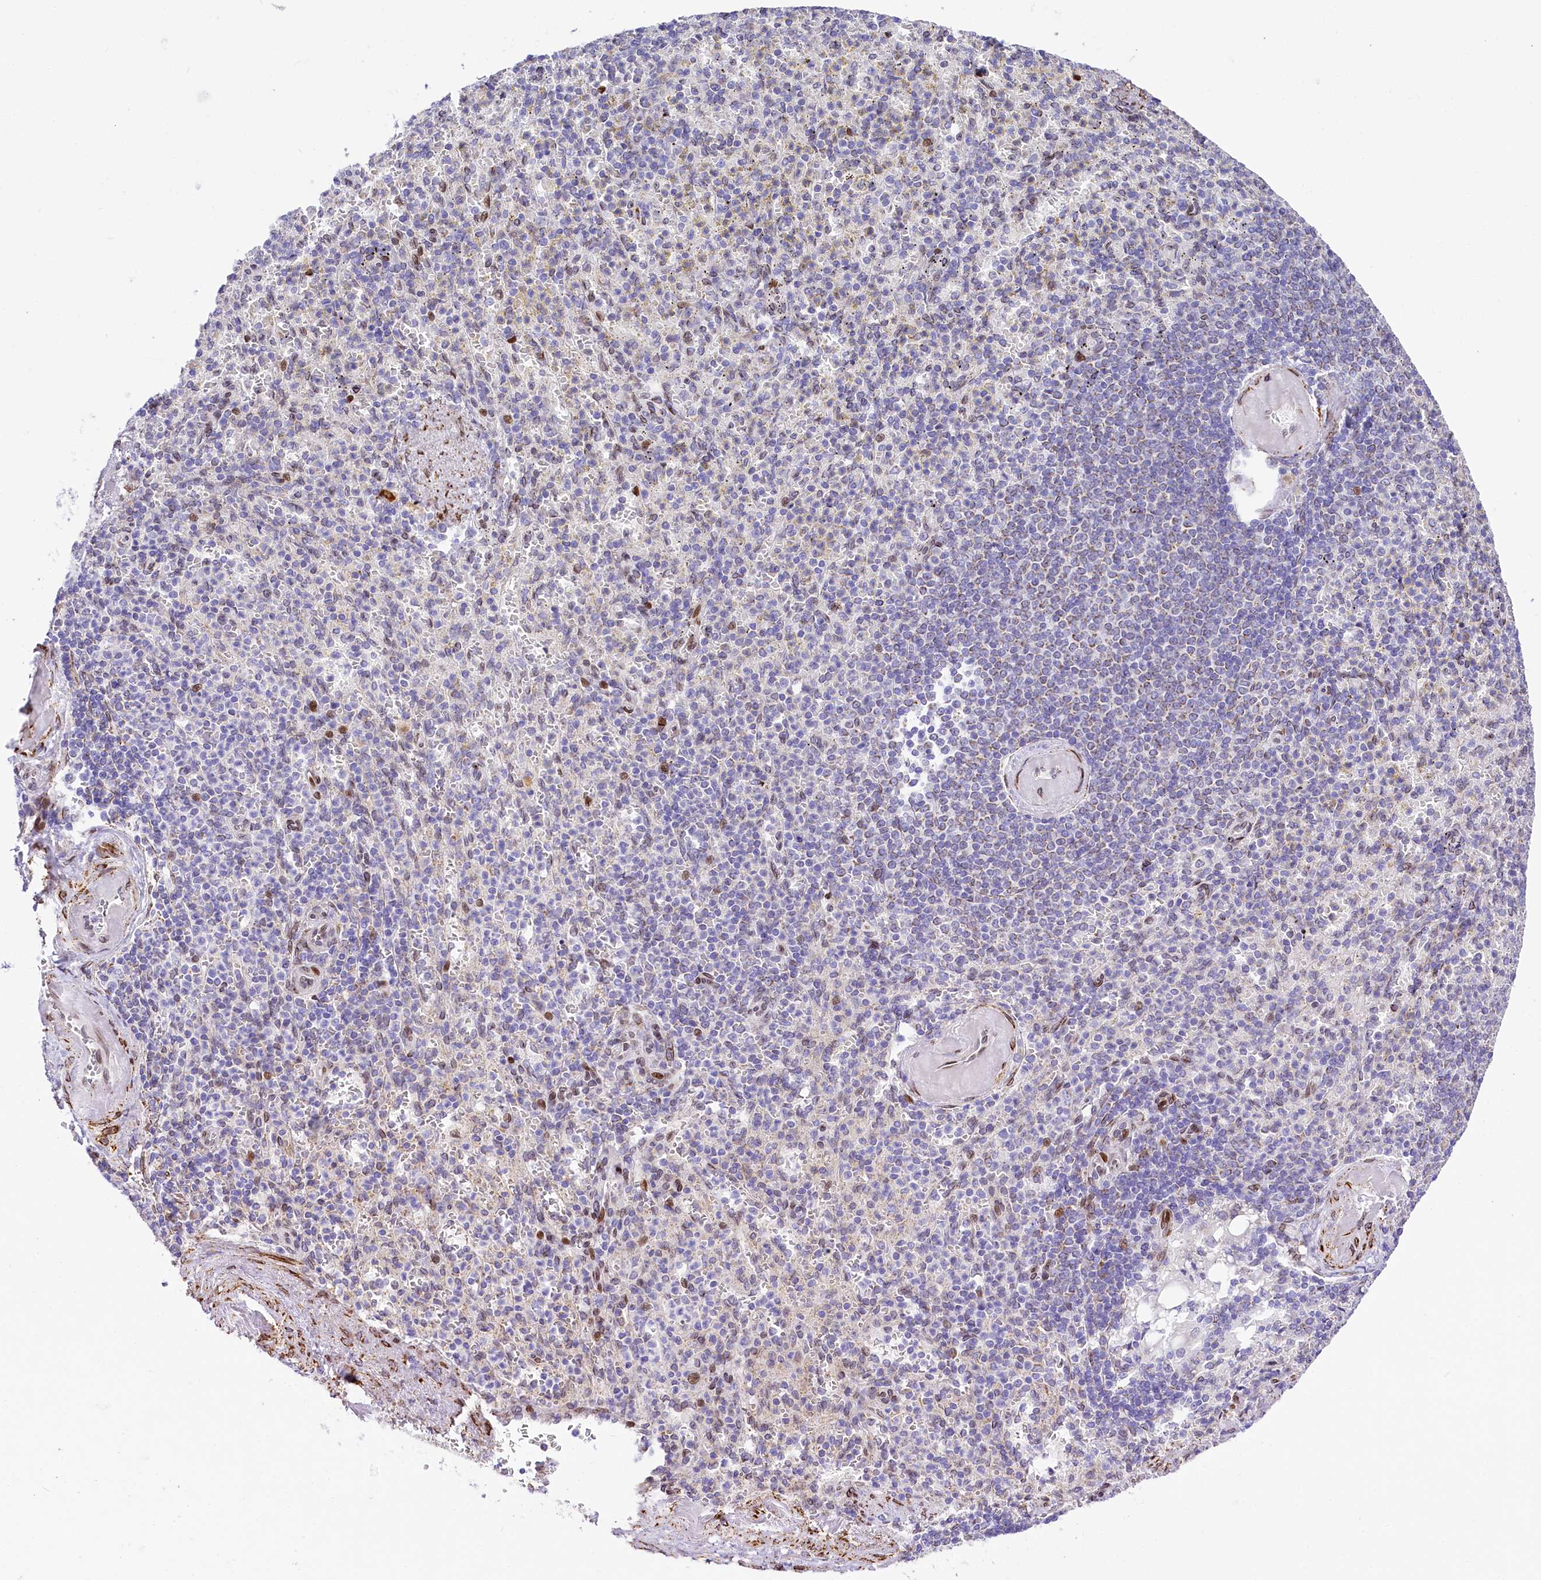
{"staining": {"intensity": "moderate", "quantity": "<25%", "location": "nuclear"}, "tissue": "spleen", "cell_type": "Cells in red pulp", "image_type": "normal", "snomed": [{"axis": "morphology", "description": "Normal tissue, NOS"}, {"axis": "topography", "description": "Spleen"}], "caption": "An image of human spleen stained for a protein exhibits moderate nuclear brown staining in cells in red pulp.", "gene": "PPIP5K2", "patient": {"sex": "female", "age": 74}}